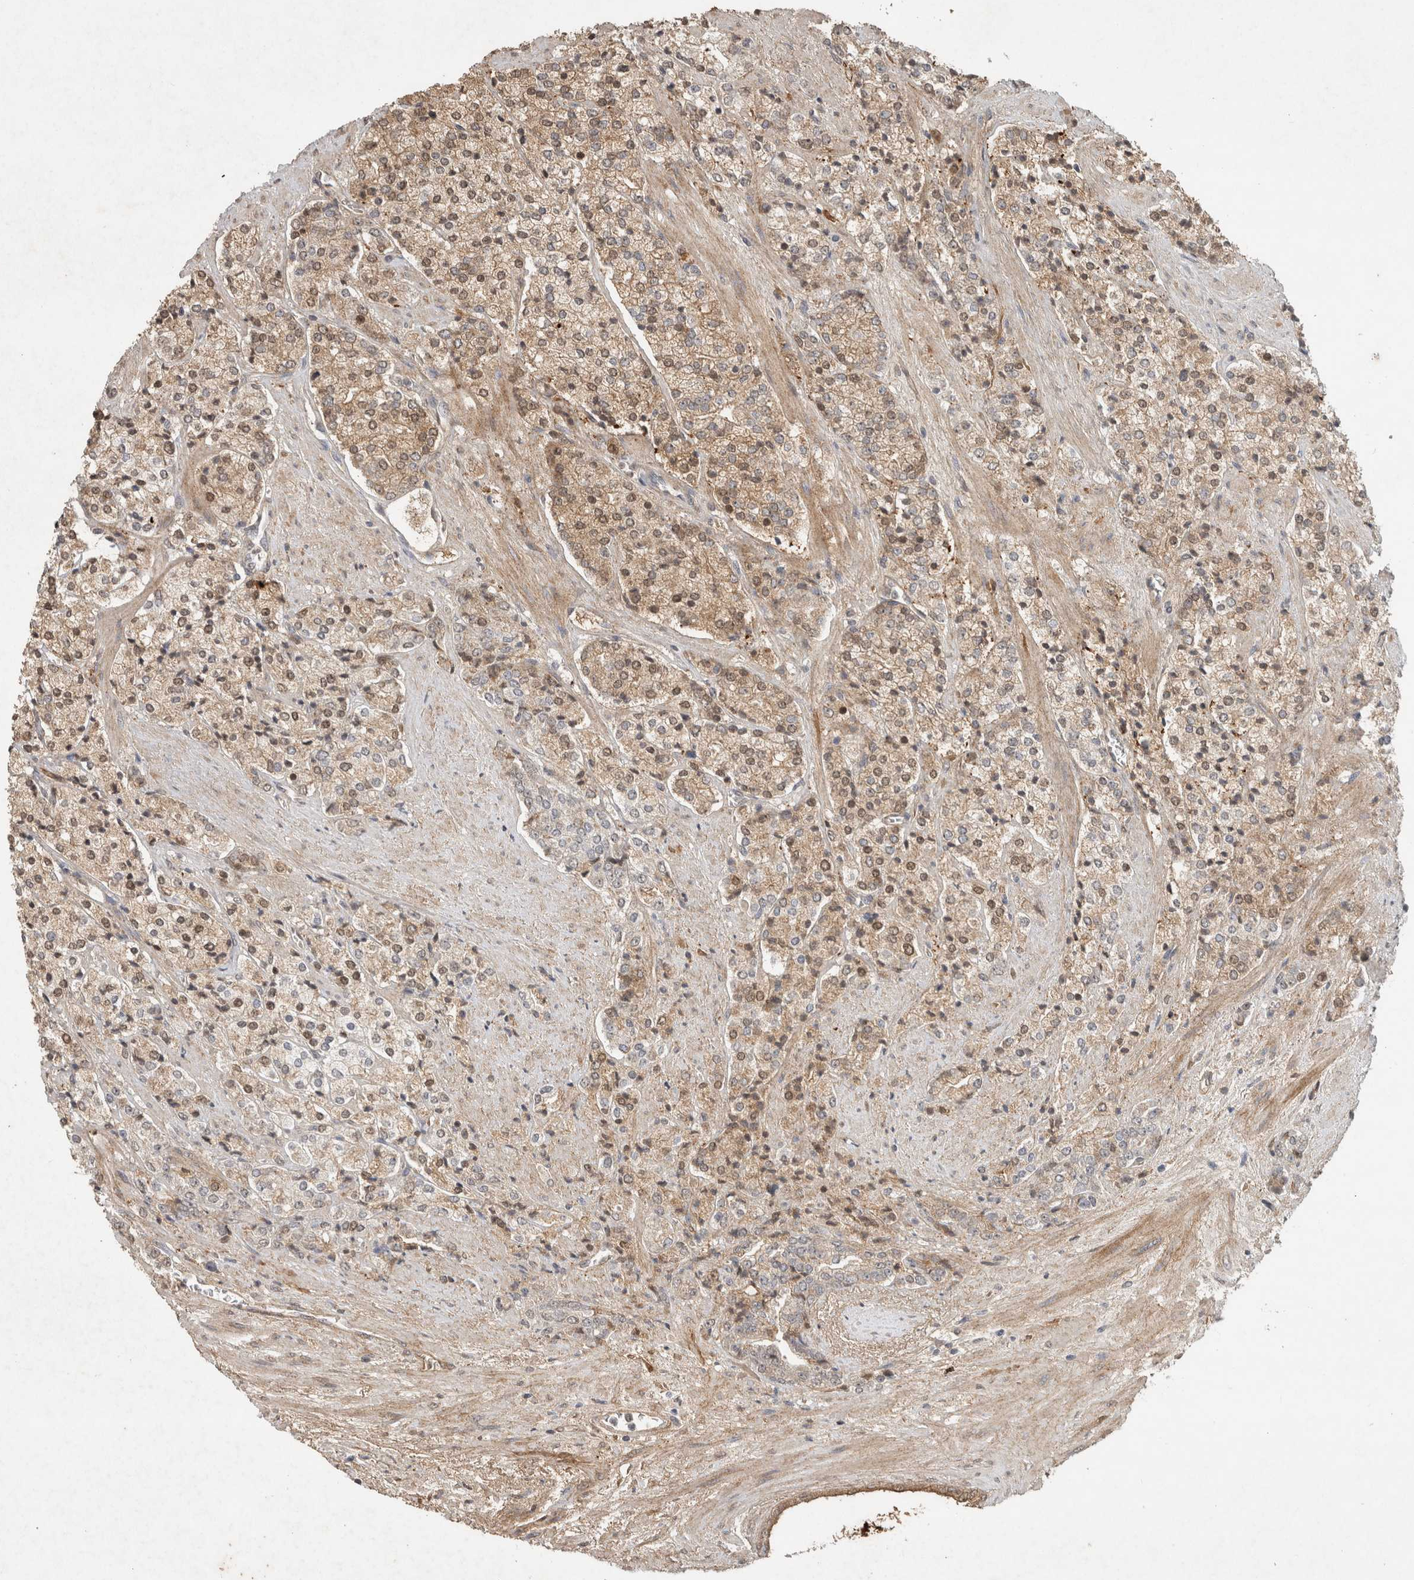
{"staining": {"intensity": "moderate", "quantity": ">75%", "location": "cytoplasmic/membranous,nuclear"}, "tissue": "prostate cancer", "cell_type": "Tumor cells", "image_type": "cancer", "snomed": [{"axis": "morphology", "description": "Adenocarcinoma, High grade"}, {"axis": "topography", "description": "Prostate"}], "caption": "This histopathology image shows adenocarcinoma (high-grade) (prostate) stained with immunohistochemistry (IHC) to label a protein in brown. The cytoplasmic/membranous and nuclear of tumor cells show moderate positivity for the protein. Nuclei are counter-stained blue.", "gene": "FAM3A", "patient": {"sex": "male", "age": 71}}